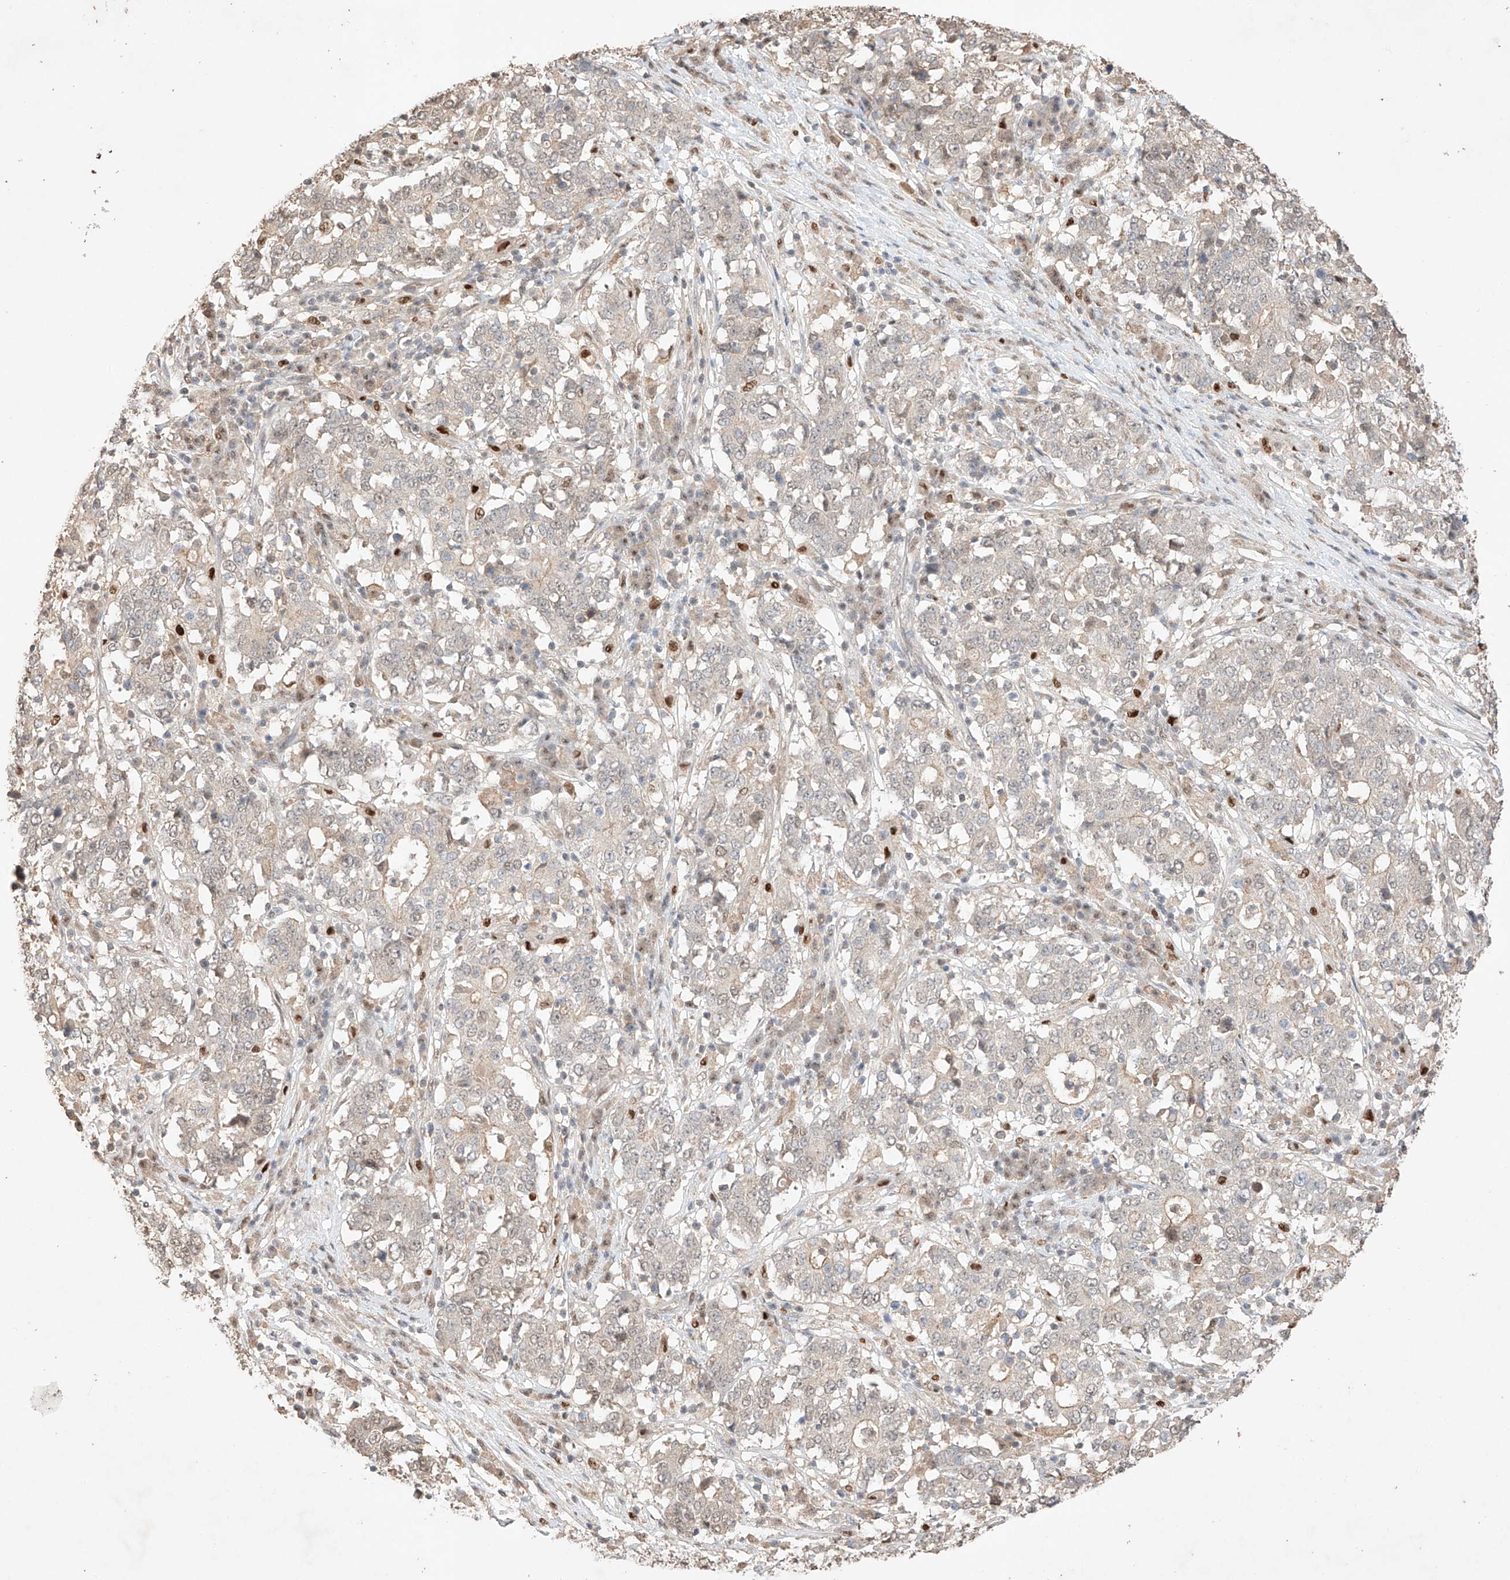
{"staining": {"intensity": "negative", "quantity": "none", "location": "none"}, "tissue": "stomach cancer", "cell_type": "Tumor cells", "image_type": "cancer", "snomed": [{"axis": "morphology", "description": "Adenocarcinoma, NOS"}, {"axis": "topography", "description": "Stomach"}], "caption": "Photomicrograph shows no protein staining in tumor cells of stomach adenocarcinoma tissue.", "gene": "APIP", "patient": {"sex": "male", "age": 59}}